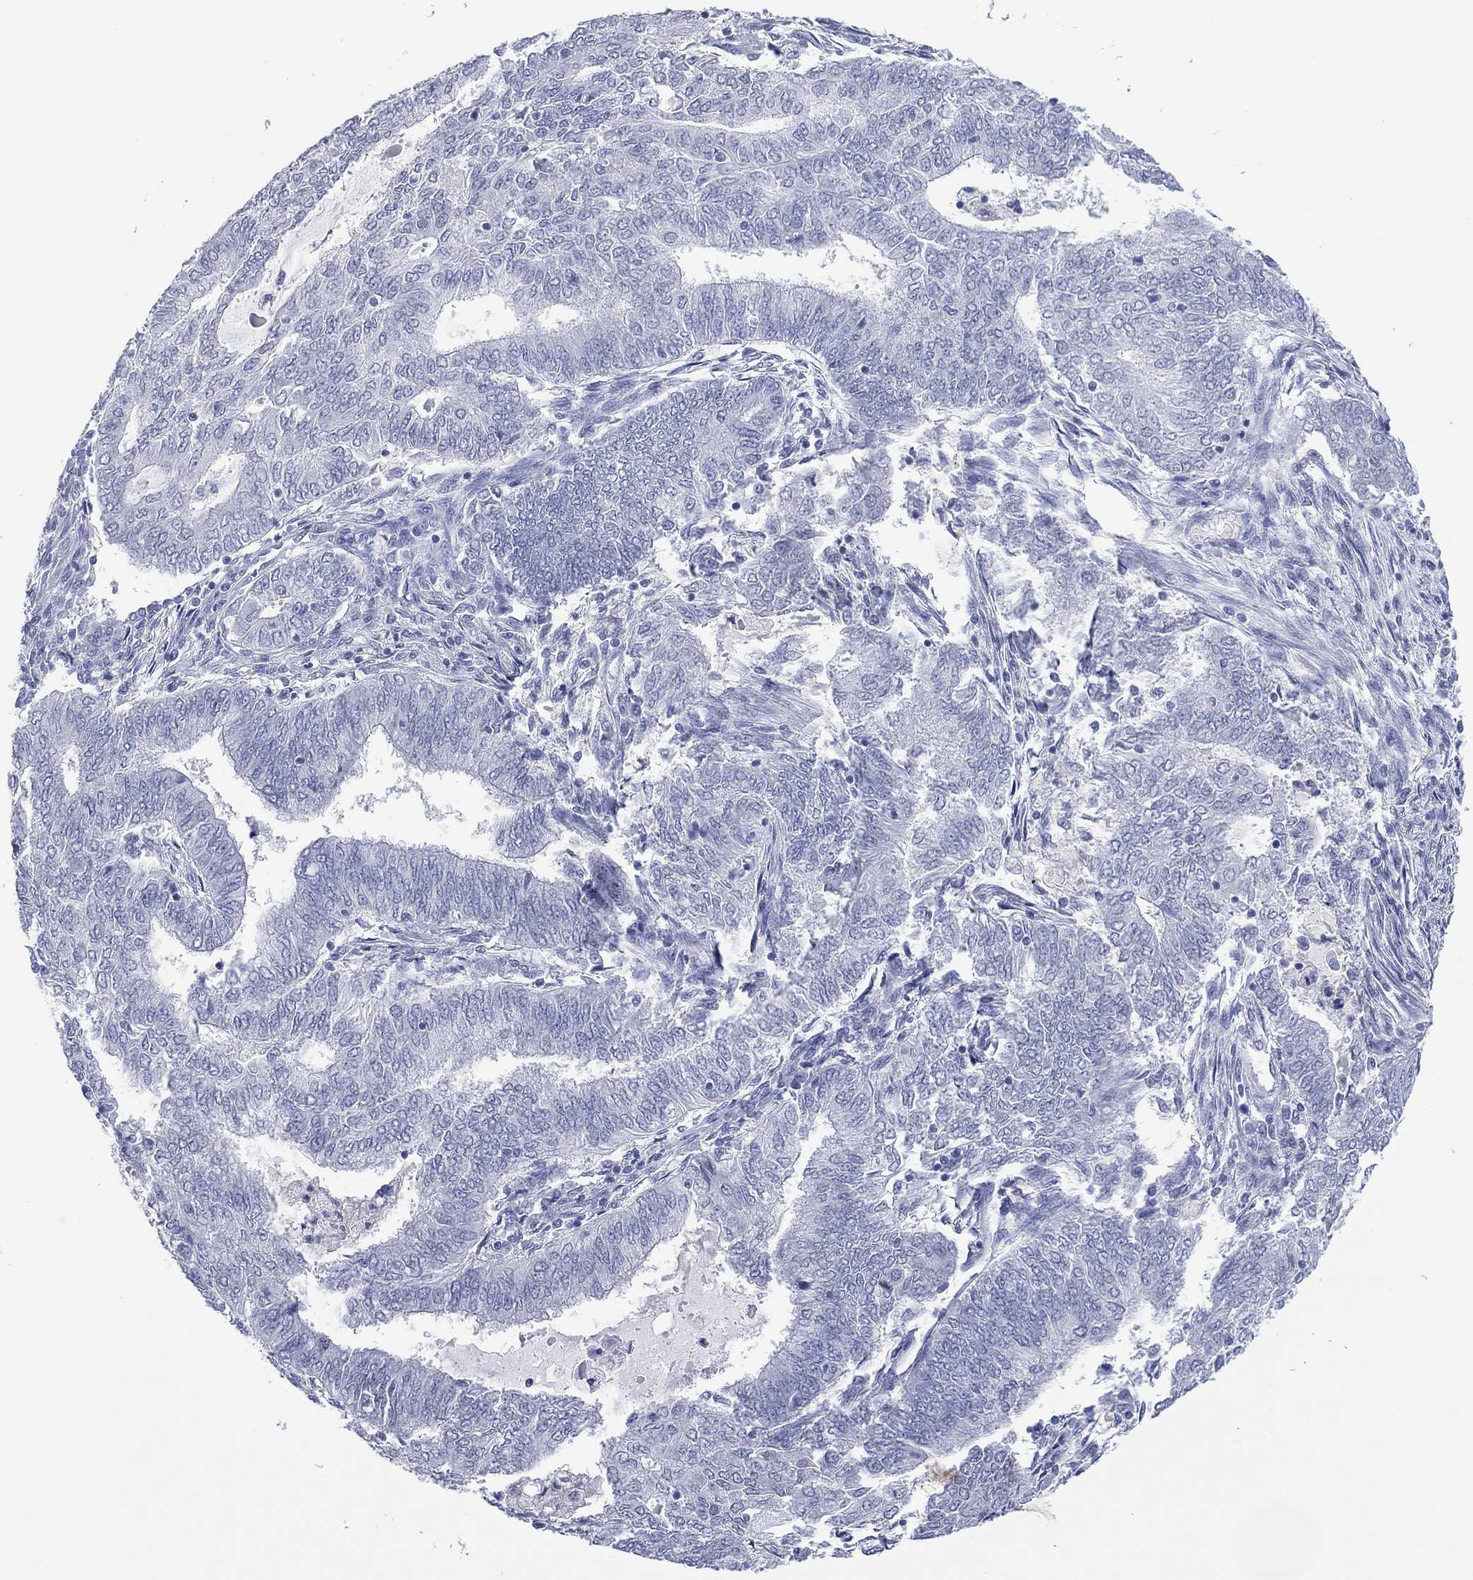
{"staining": {"intensity": "negative", "quantity": "none", "location": "none"}, "tissue": "endometrial cancer", "cell_type": "Tumor cells", "image_type": "cancer", "snomed": [{"axis": "morphology", "description": "Adenocarcinoma, NOS"}, {"axis": "topography", "description": "Endometrium"}], "caption": "Tumor cells are negative for brown protein staining in endometrial adenocarcinoma.", "gene": "UTF1", "patient": {"sex": "female", "age": 62}}